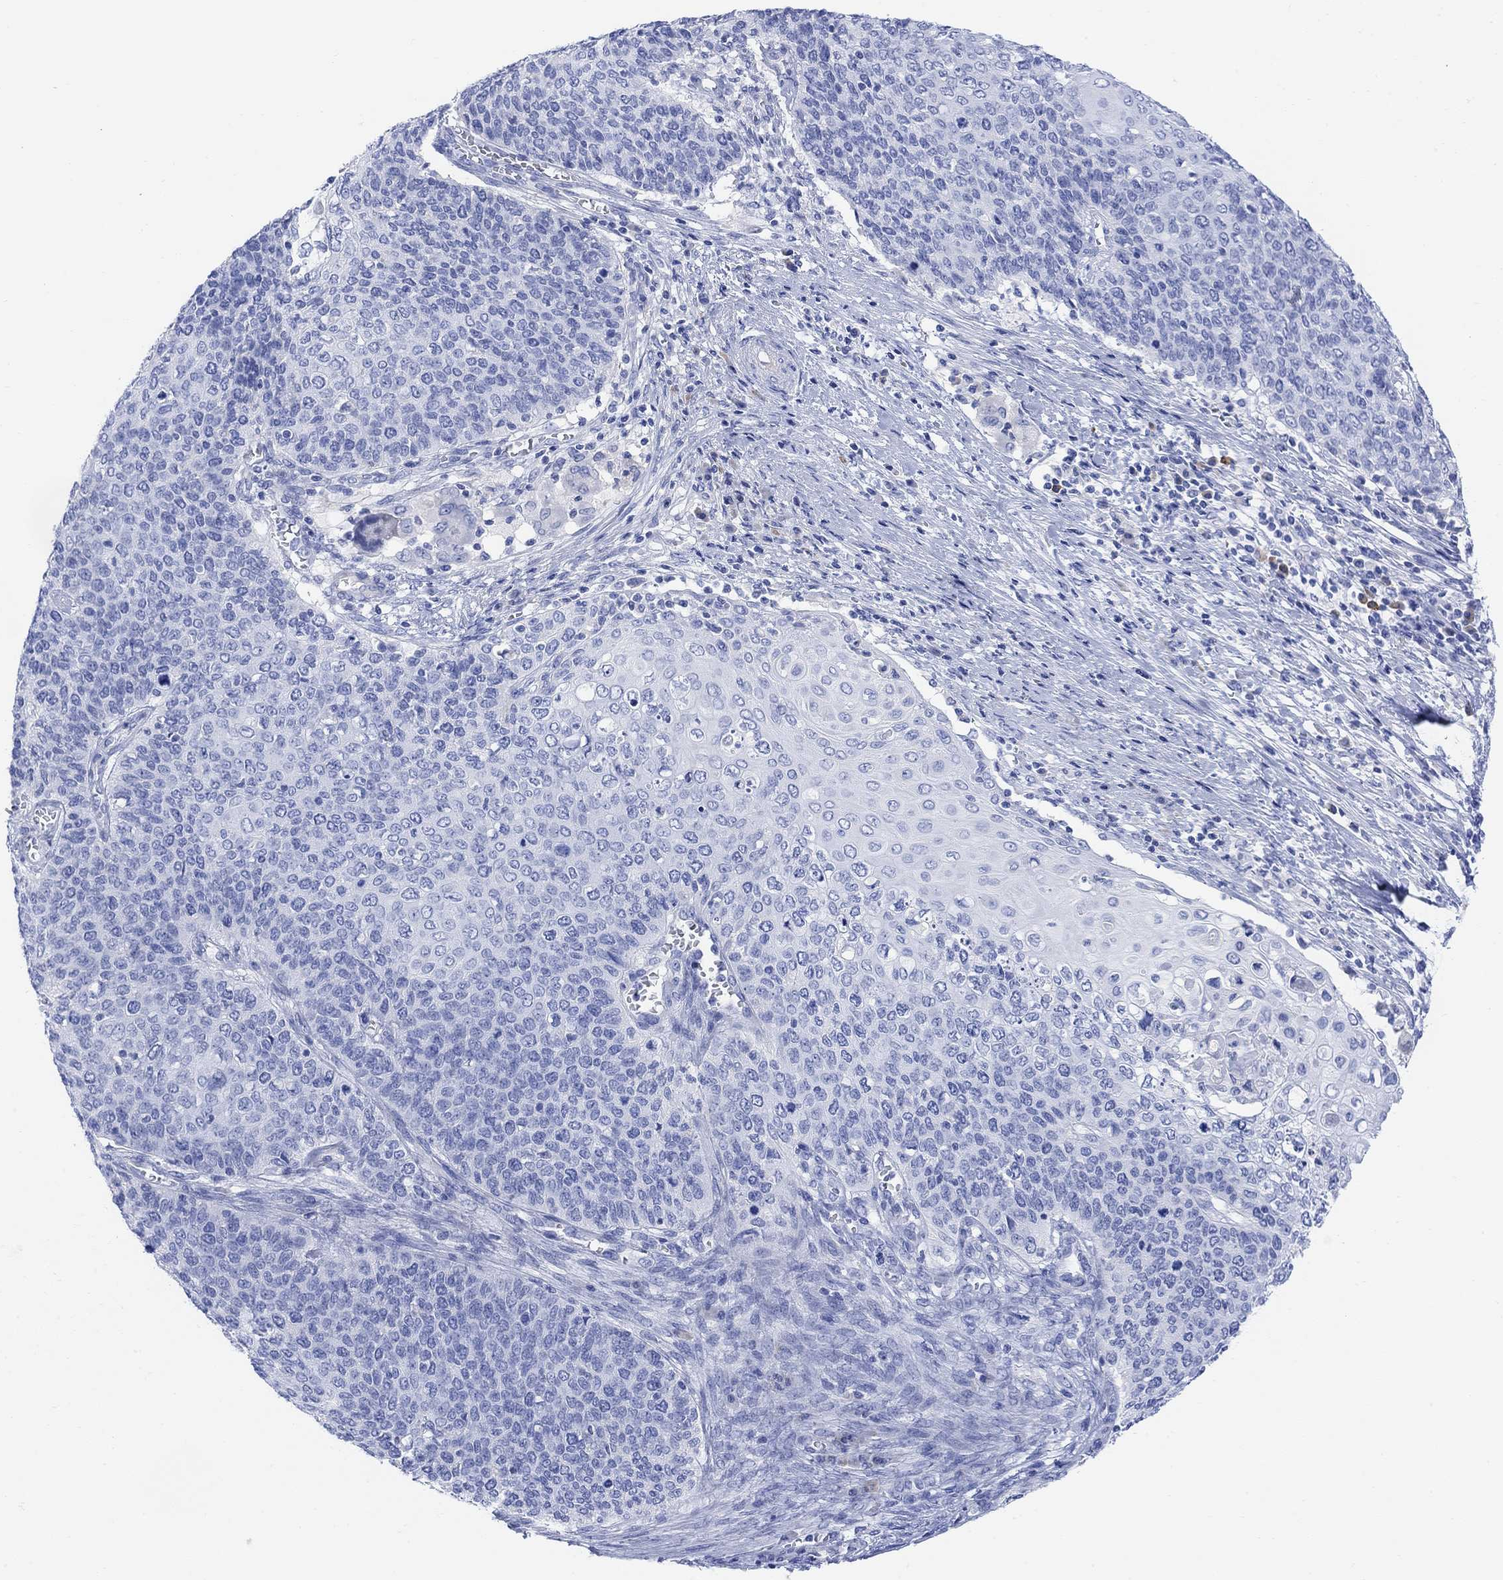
{"staining": {"intensity": "negative", "quantity": "none", "location": "none"}, "tissue": "cervical cancer", "cell_type": "Tumor cells", "image_type": "cancer", "snomed": [{"axis": "morphology", "description": "Squamous cell carcinoma, NOS"}, {"axis": "topography", "description": "Cervix"}], "caption": "This is an immunohistochemistry (IHC) image of human cervical cancer (squamous cell carcinoma). There is no expression in tumor cells.", "gene": "GNG13", "patient": {"sex": "female", "age": 39}}